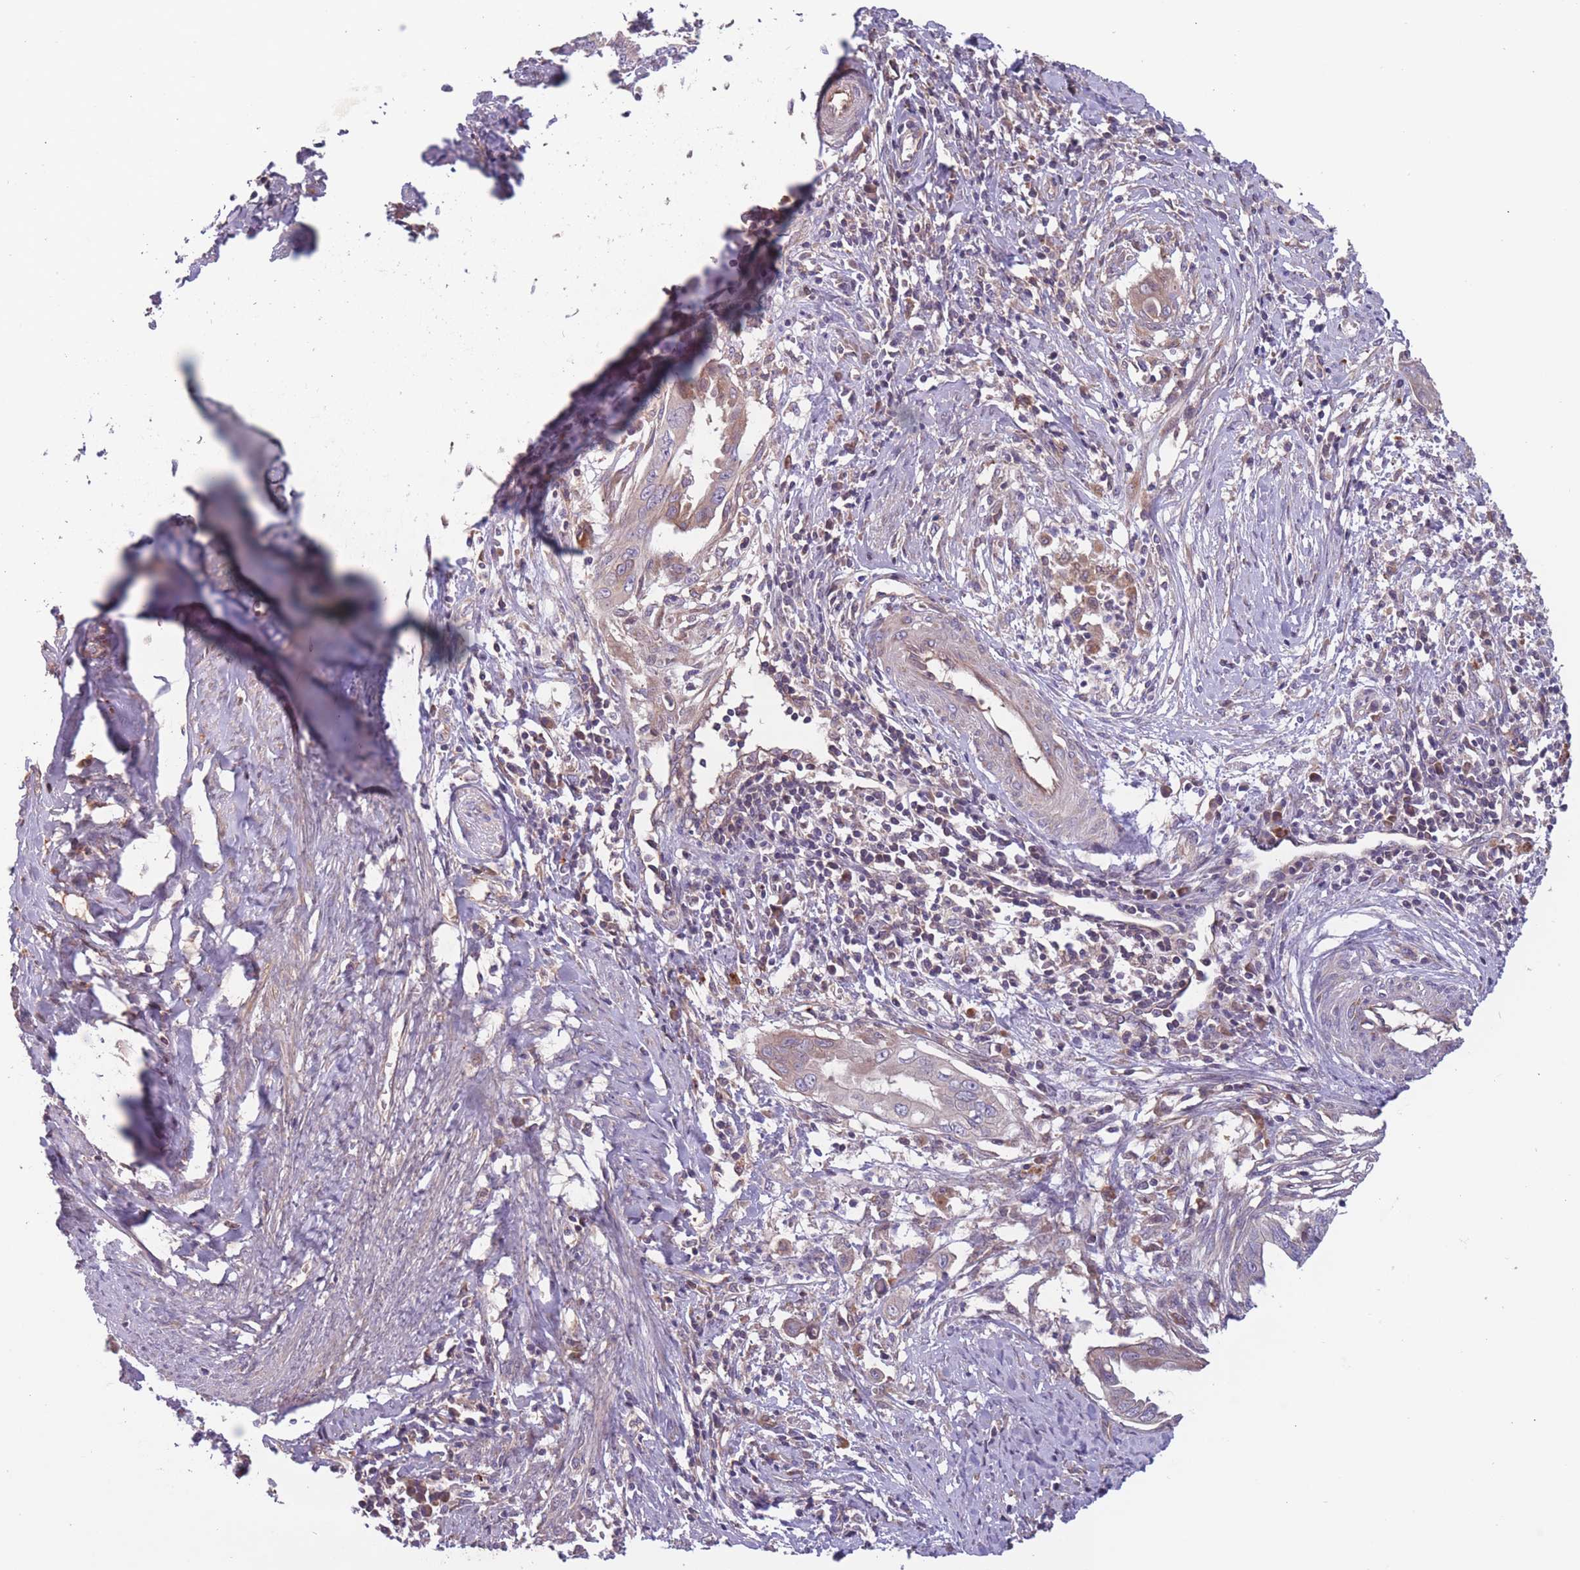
{"staining": {"intensity": "moderate", "quantity": "<25%", "location": "cytoplasmic/membranous"}, "tissue": "cervical cancer", "cell_type": "Tumor cells", "image_type": "cancer", "snomed": [{"axis": "morphology", "description": "Adenocarcinoma, NOS"}, {"axis": "topography", "description": "Cervix"}], "caption": "This is a micrograph of immunohistochemistry staining of adenocarcinoma (cervical), which shows moderate expression in the cytoplasmic/membranous of tumor cells.", "gene": "ITPKC", "patient": {"sex": "female", "age": 42}}